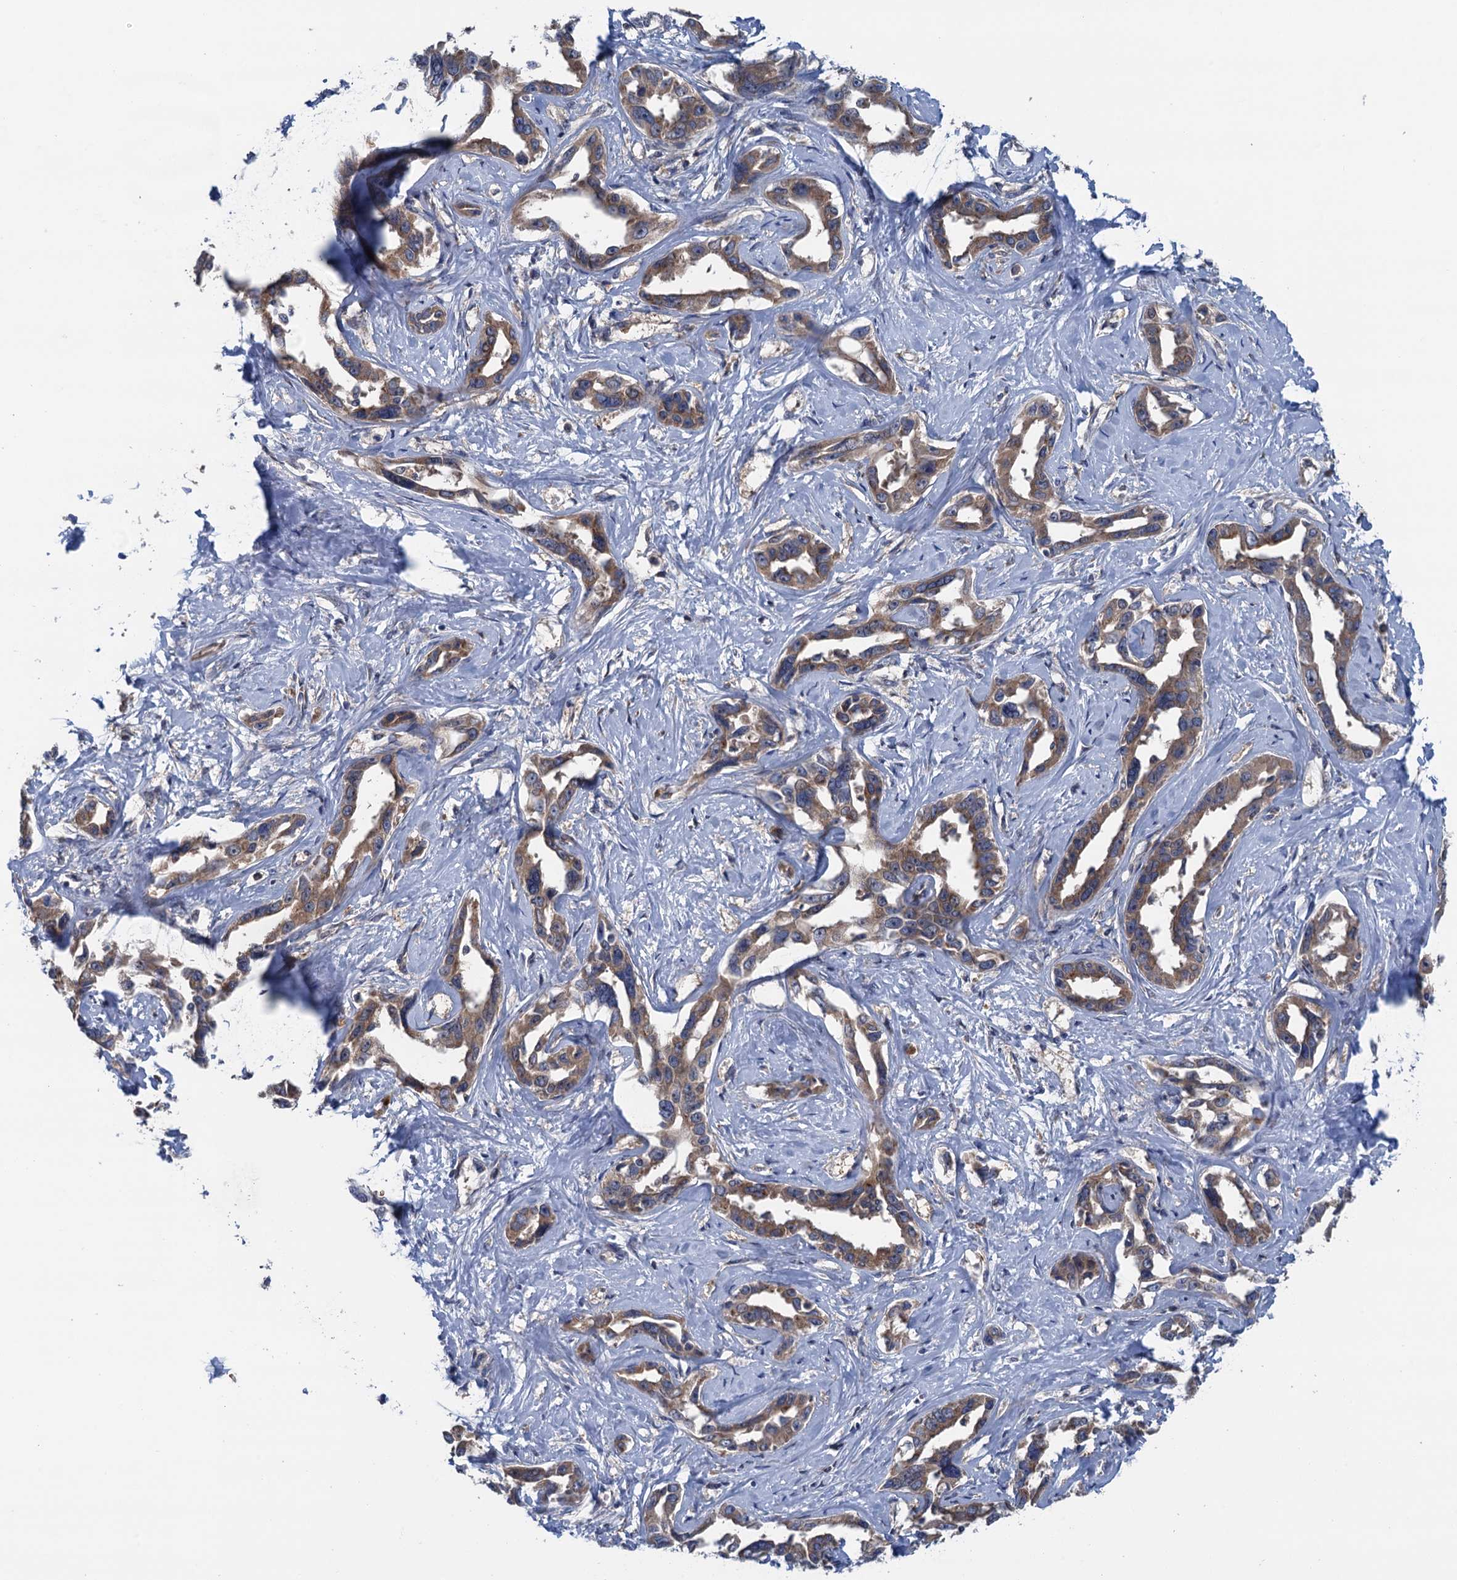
{"staining": {"intensity": "moderate", "quantity": ">75%", "location": "cytoplasmic/membranous"}, "tissue": "liver cancer", "cell_type": "Tumor cells", "image_type": "cancer", "snomed": [{"axis": "morphology", "description": "Cholangiocarcinoma"}, {"axis": "topography", "description": "Liver"}], "caption": "A brown stain highlights moderate cytoplasmic/membranous expression of a protein in human cholangiocarcinoma (liver) tumor cells.", "gene": "CNTN5", "patient": {"sex": "male", "age": 59}}